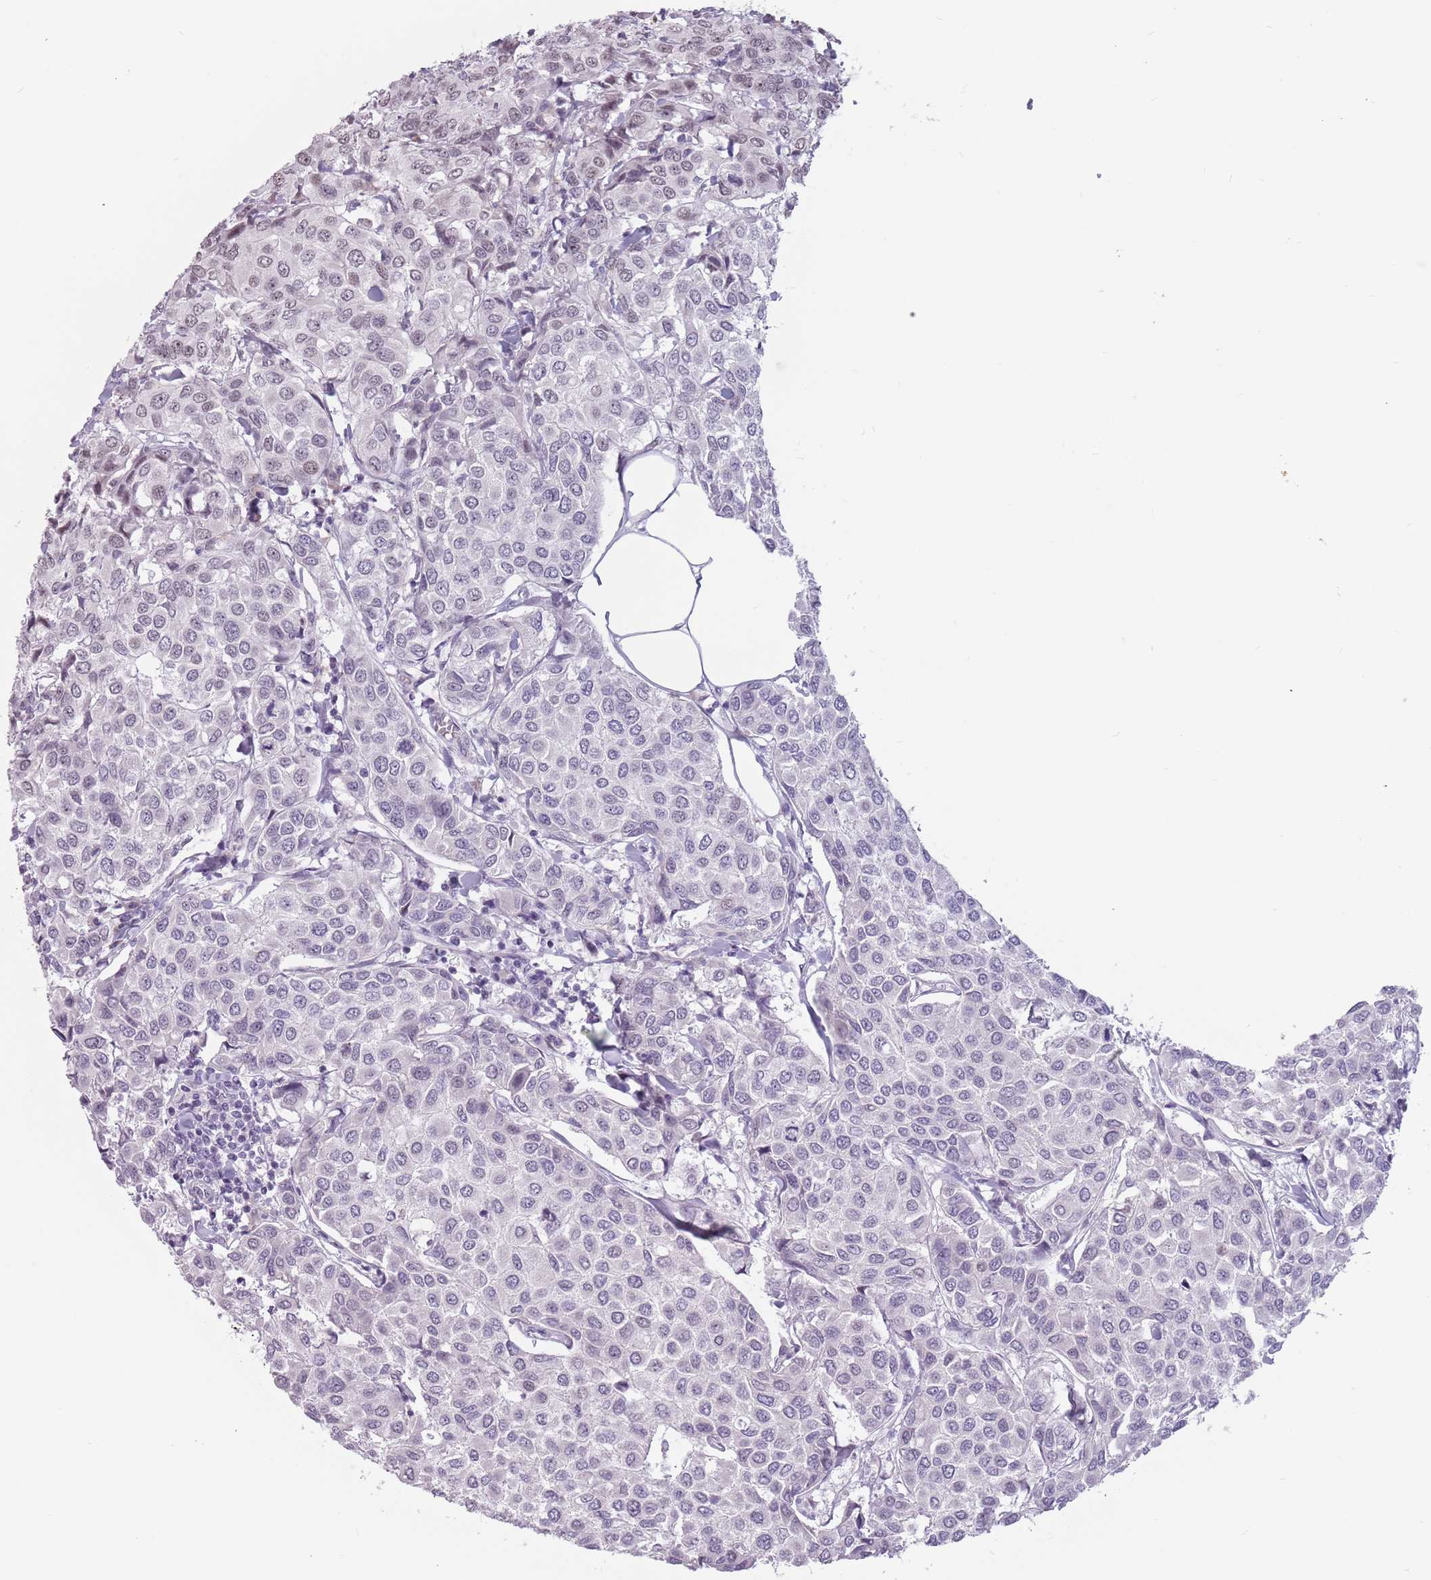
{"staining": {"intensity": "negative", "quantity": "none", "location": "none"}, "tissue": "breast cancer", "cell_type": "Tumor cells", "image_type": "cancer", "snomed": [{"axis": "morphology", "description": "Duct carcinoma"}, {"axis": "topography", "description": "Breast"}], "caption": "Immunohistochemistry (IHC) photomicrograph of human breast intraductal carcinoma stained for a protein (brown), which demonstrates no positivity in tumor cells.", "gene": "PTCHD1", "patient": {"sex": "female", "age": 55}}